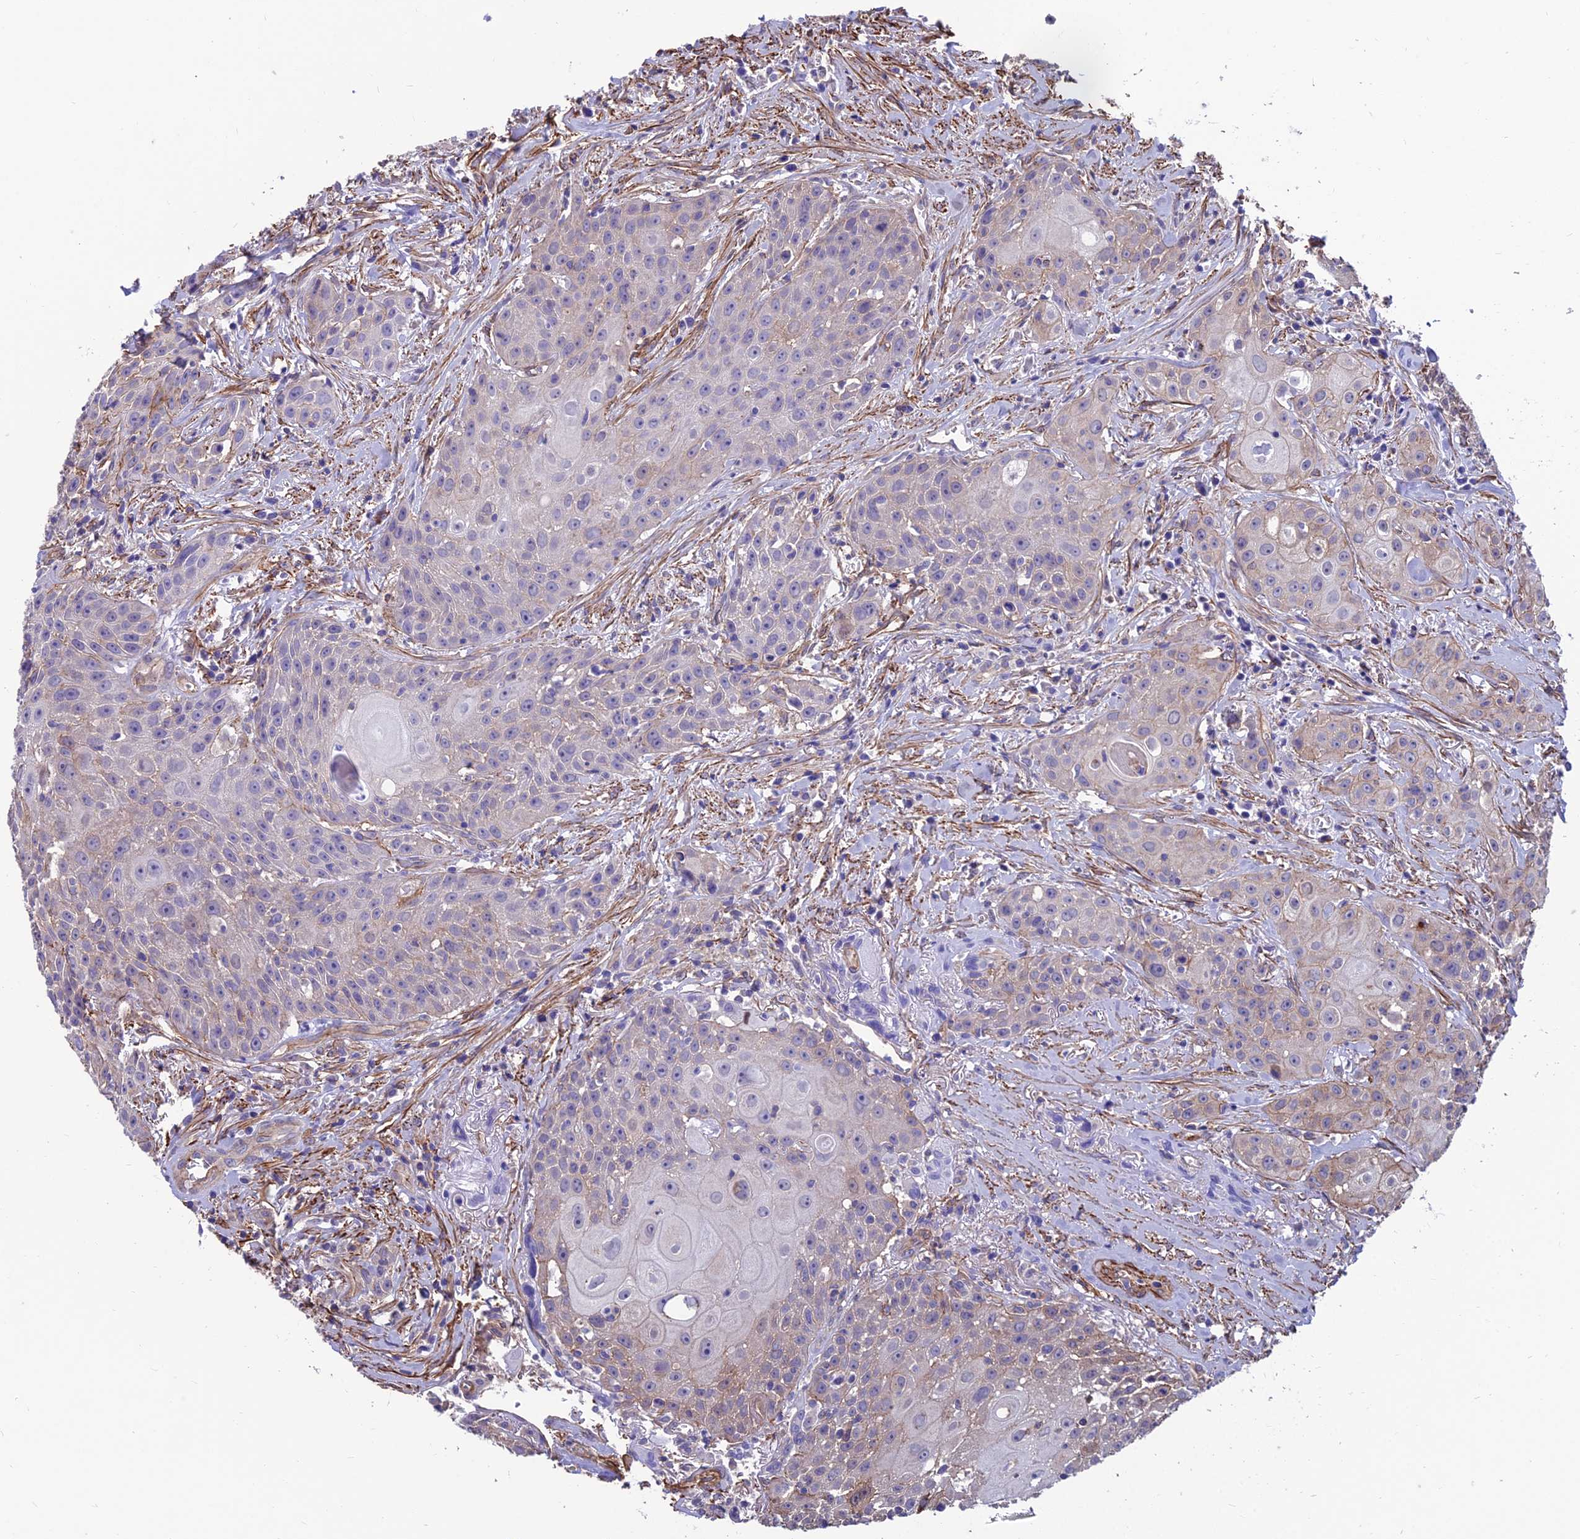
{"staining": {"intensity": "weak", "quantity": "<25%", "location": "cytoplasmic/membranous"}, "tissue": "head and neck cancer", "cell_type": "Tumor cells", "image_type": "cancer", "snomed": [{"axis": "morphology", "description": "Squamous cell carcinoma, NOS"}, {"axis": "topography", "description": "Oral tissue"}, {"axis": "topography", "description": "Head-Neck"}], "caption": "Immunohistochemical staining of human head and neck cancer (squamous cell carcinoma) exhibits no significant expression in tumor cells. (Brightfield microscopy of DAB (3,3'-diaminobenzidine) immunohistochemistry at high magnification).", "gene": "RTN4RL1", "patient": {"sex": "female", "age": 82}}